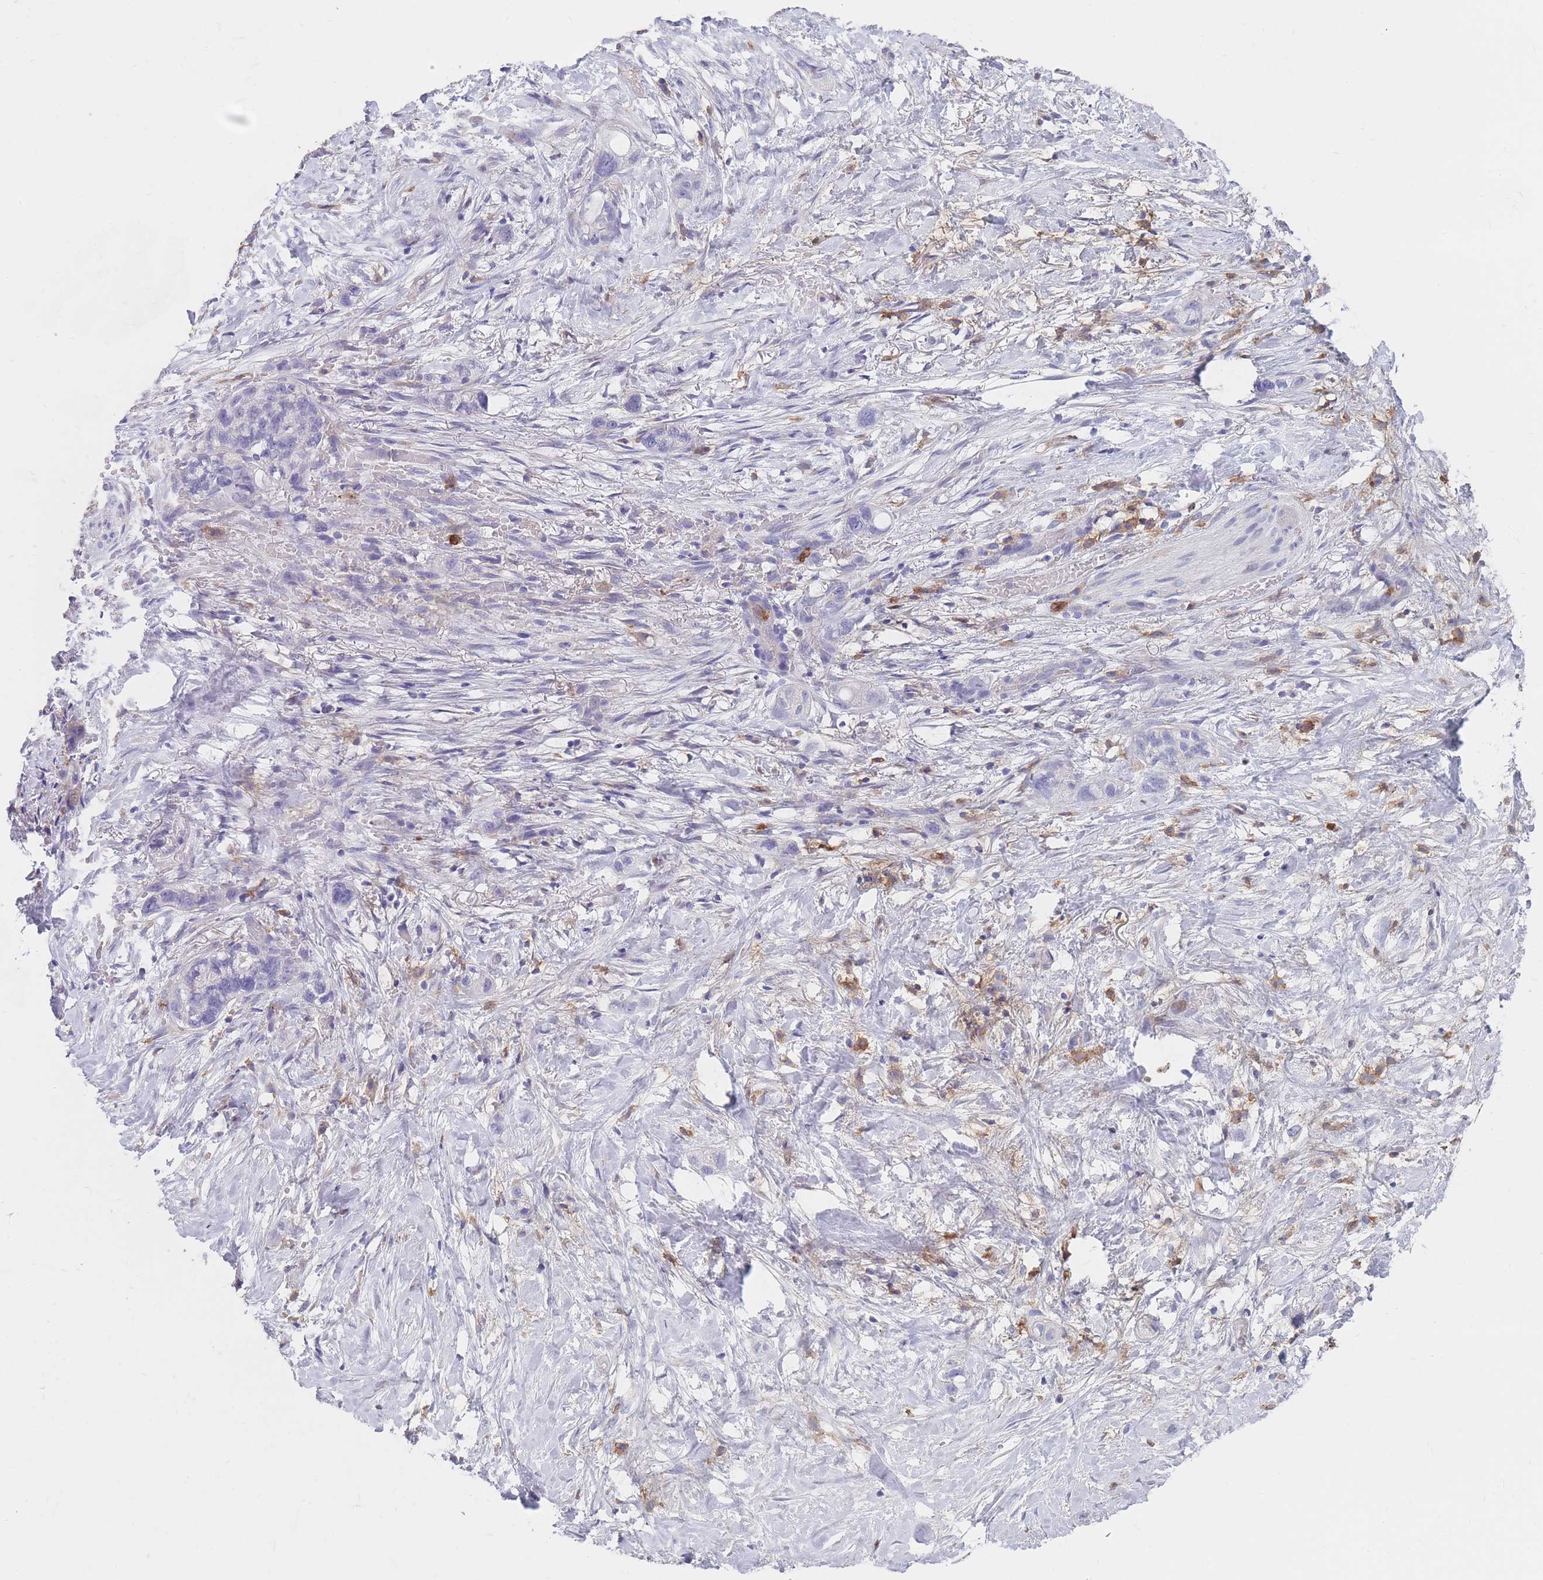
{"staining": {"intensity": "negative", "quantity": "none", "location": "none"}, "tissue": "stomach cancer", "cell_type": "Tumor cells", "image_type": "cancer", "snomed": [{"axis": "morphology", "description": "Adenocarcinoma, NOS"}, {"axis": "topography", "description": "Stomach"}, {"axis": "topography", "description": "Stomach, lower"}], "caption": "Human adenocarcinoma (stomach) stained for a protein using immunohistochemistry (IHC) shows no expression in tumor cells.", "gene": "CLEC12A", "patient": {"sex": "female", "age": 48}}